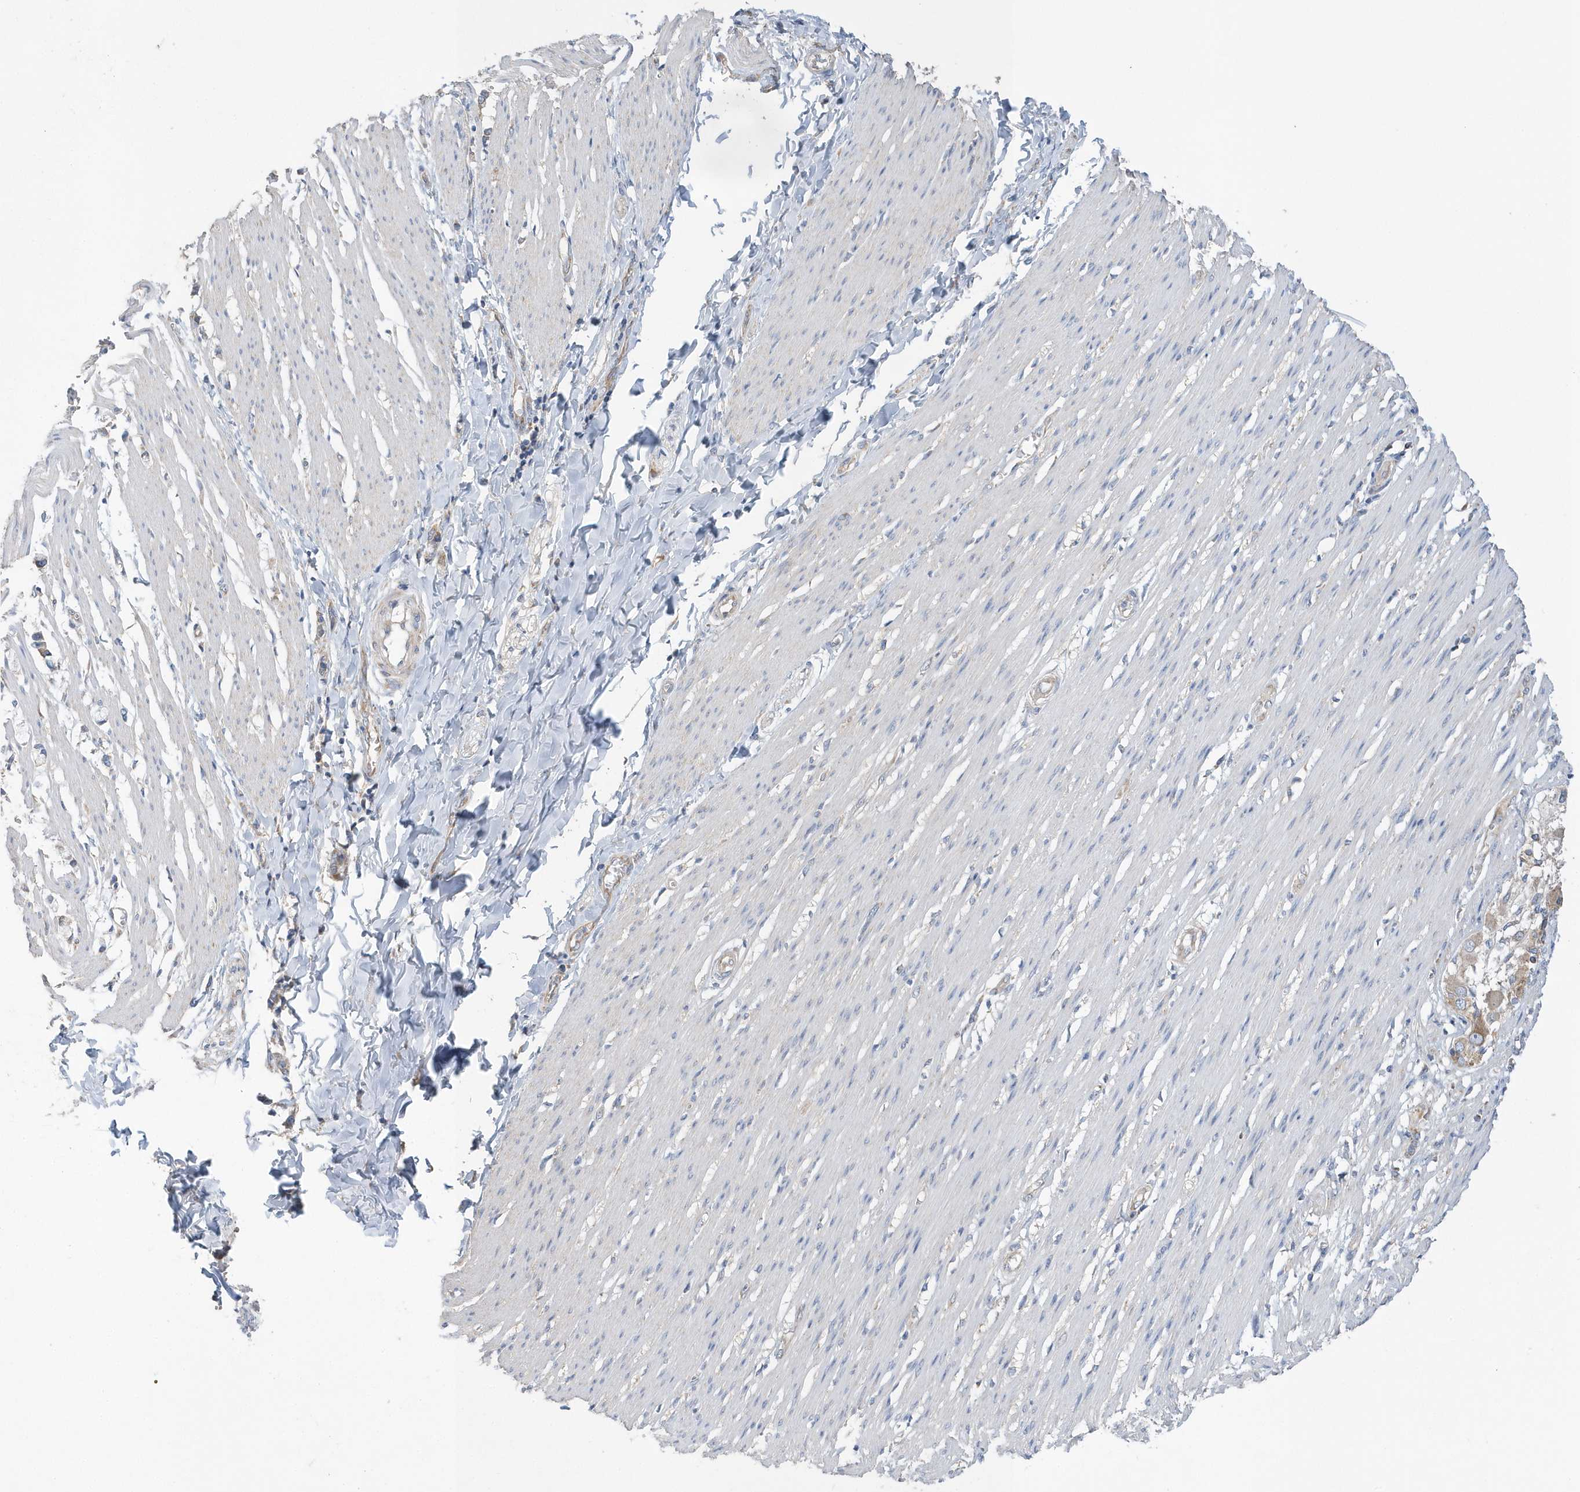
{"staining": {"intensity": "negative", "quantity": "none", "location": "none"}, "tissue": "smooth muscle", "cell_type": "Smooth muscle cells", "image_type": "normal", "snomed": [{"axis": "morphology", "description": "Normal tissue, NOS"}, {"axis": "morphology", "description": "Adenocarcinoma, NOS"}, {"axis": "topography", "description": "Colon"}, {"axis": "topography", "description": "Peripheral nerve tissue"}], "caption": "A histopathology image of smooth muscle stained for a protein displays no brown staining in smooth muscle cells.", "gene": "SPATA5", "patient": {"sex": "male", "age": 14}}